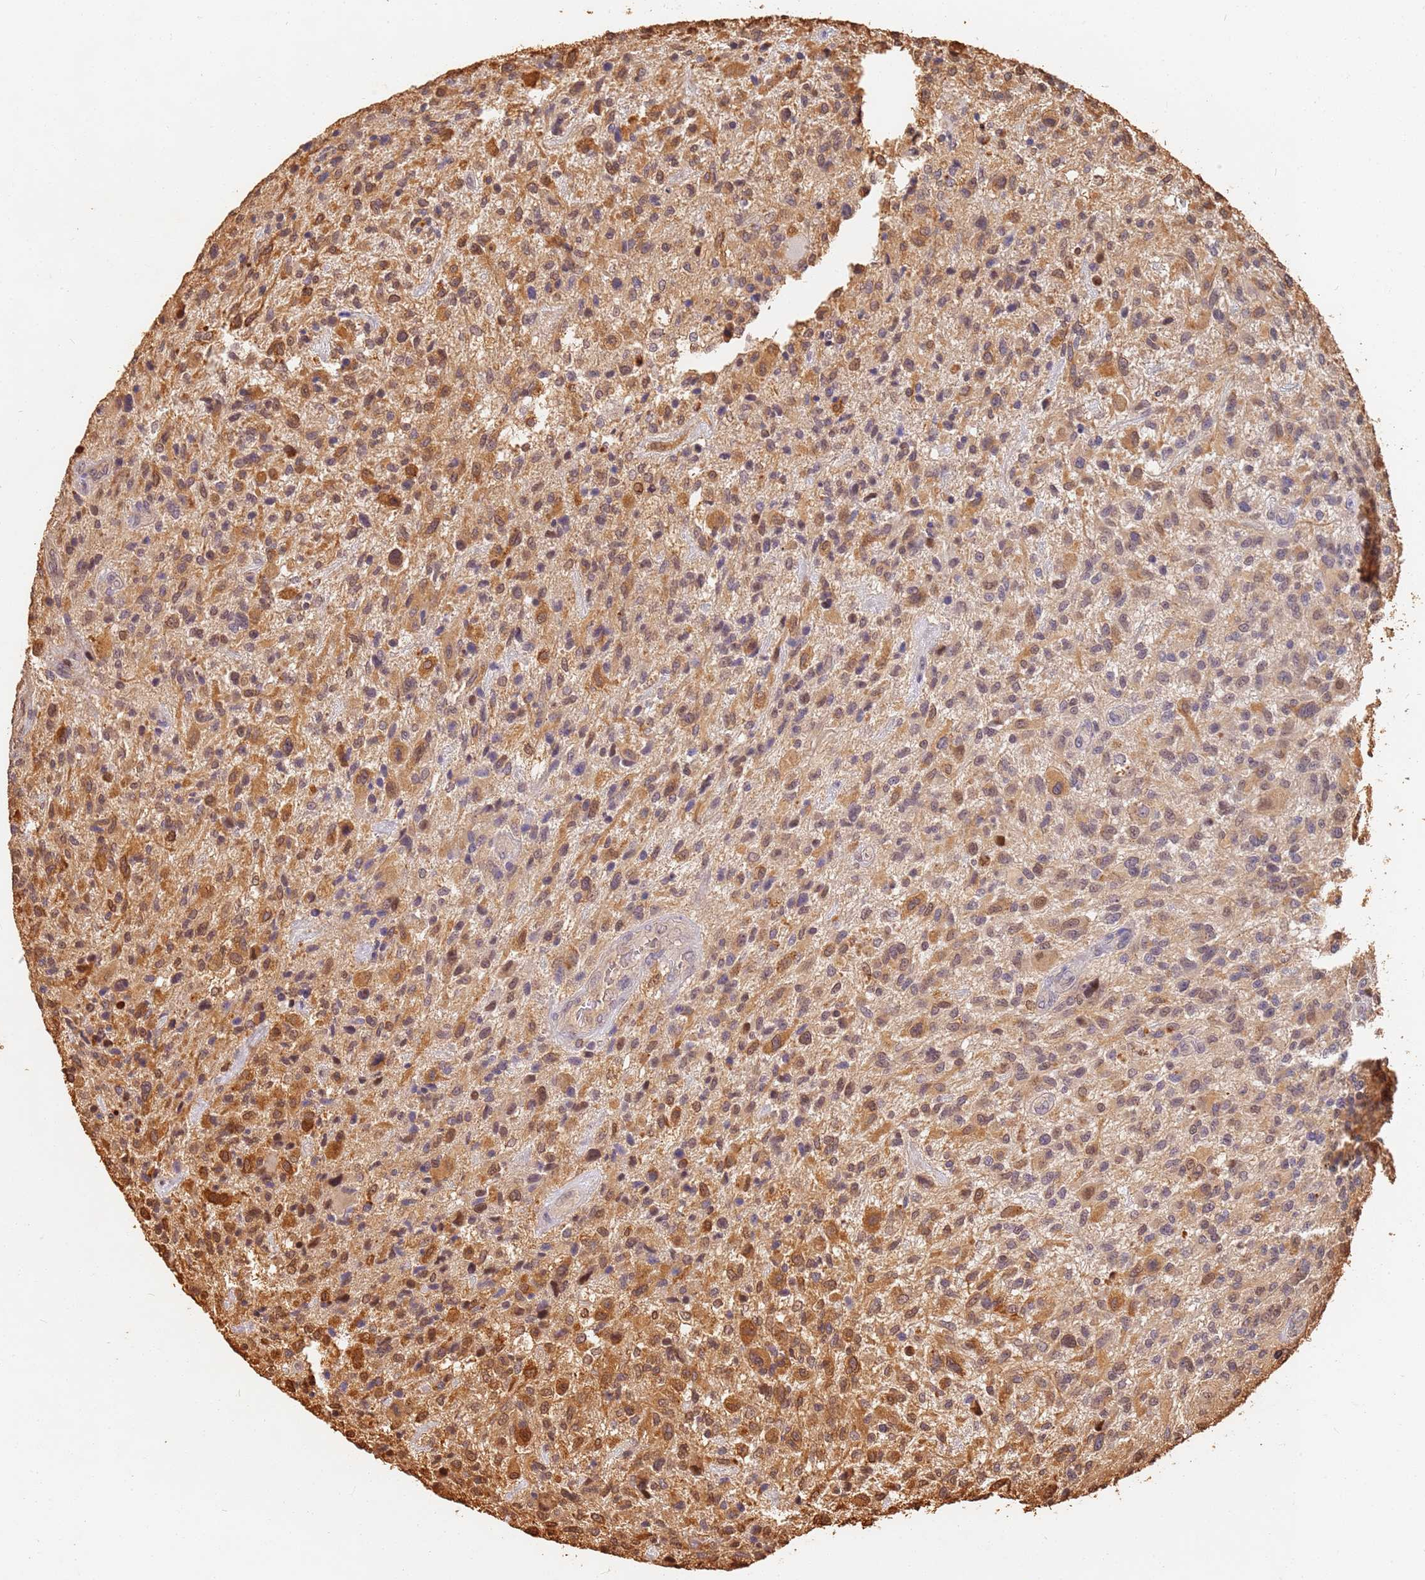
{"staining": {"intensity": "moderate", "quantity": ">75%", "location": "cytoplasmic/membranous,nuclear"}, "tissue": "glioma", "cell_type": "Tumor cells", "image_type": "cancer", "snomed": [{"axis": "morphology", "description": "Glioma, malignant, High grade"}, {"axis": "topography", "description": "Brain"}], "caption": "Immunohistochemistry (IHC) image of human glioma stained for a protein (brown), which displays medium levels of moderate cytoplasmic/membranous and nuclear expression in about >75% of tumor cells.", "gene": "JAK2", "patient": {"sex": "male", "age": 47}}